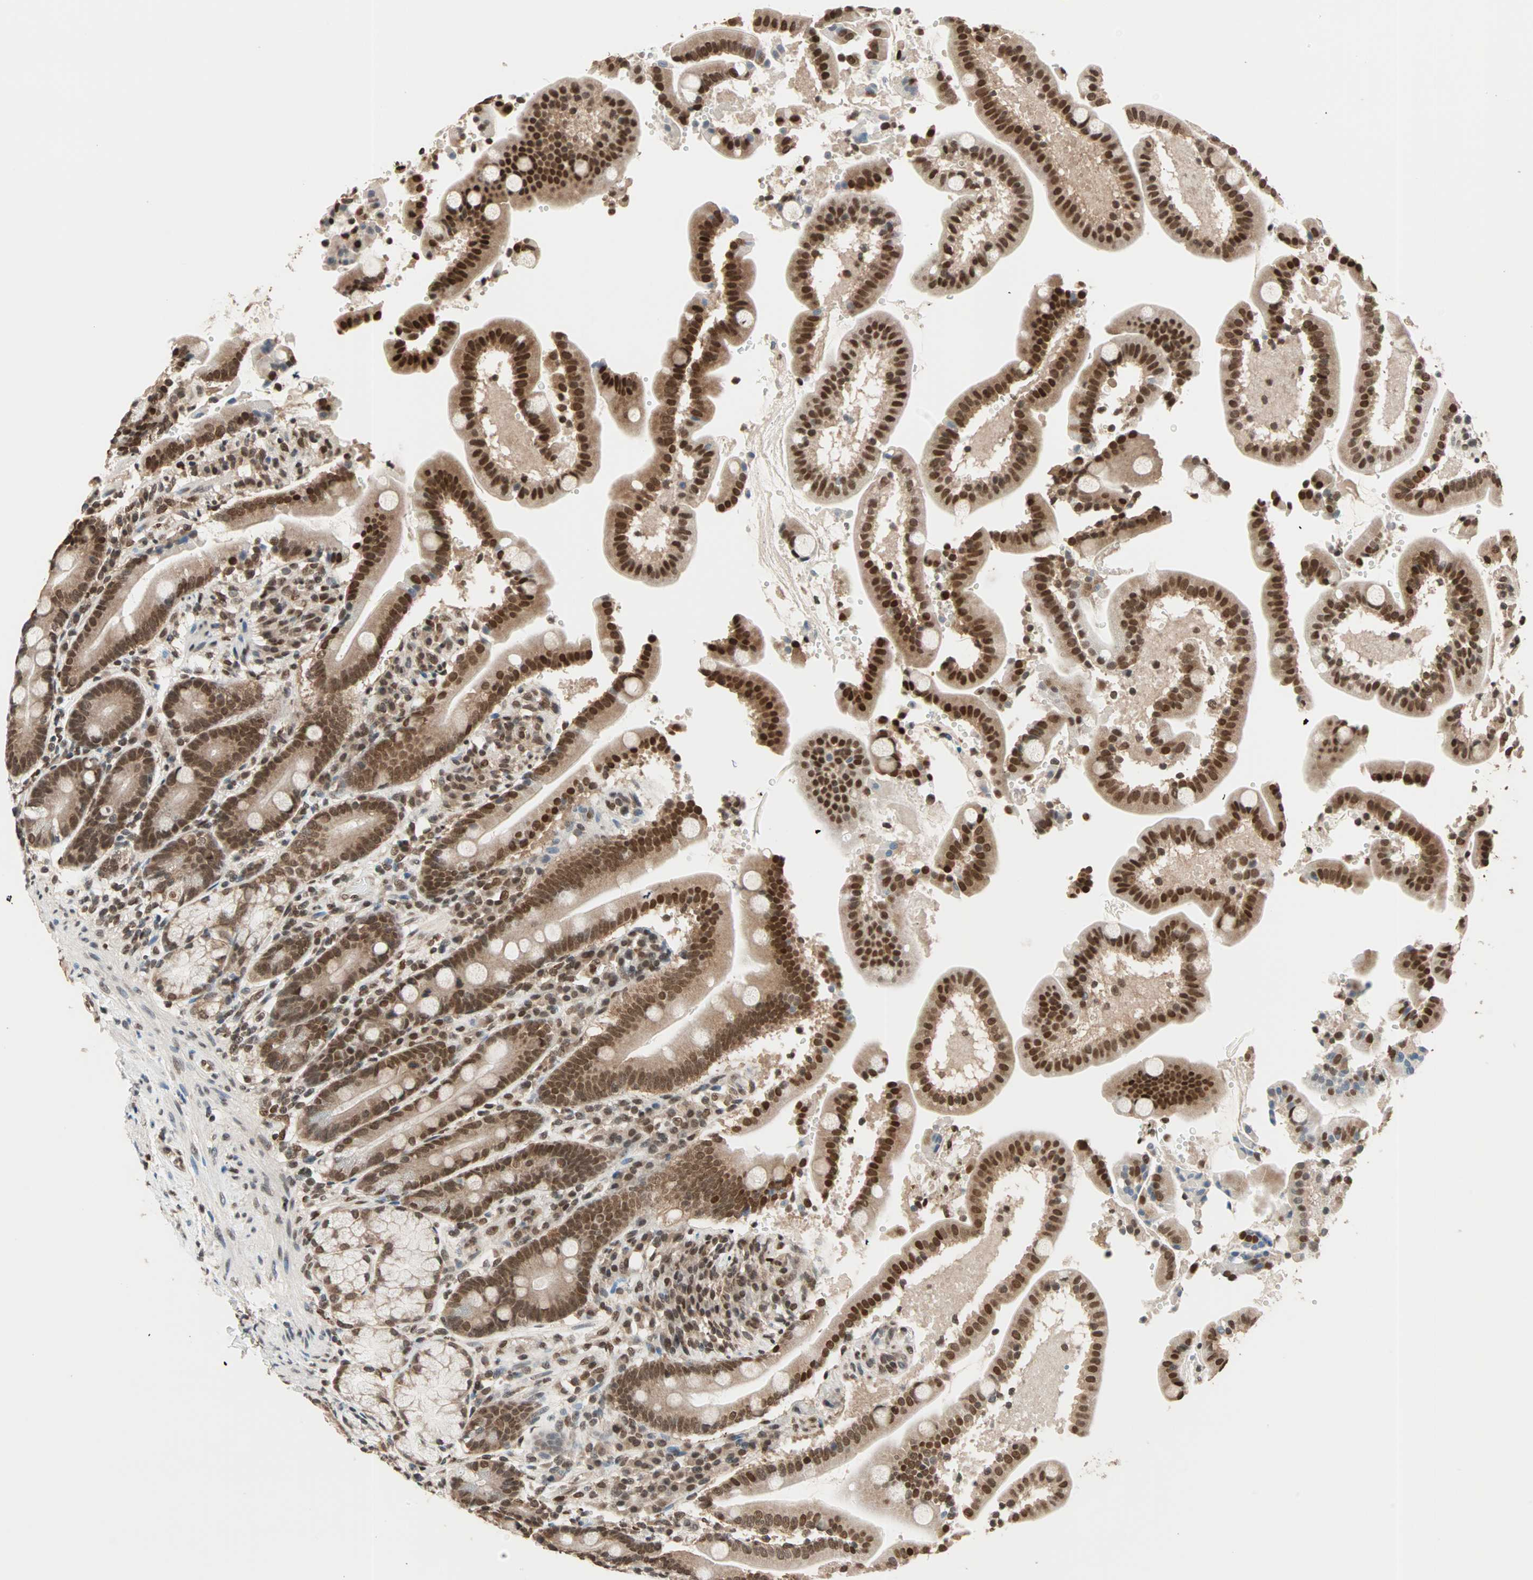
{"staining": {"intensity": "strong", "quantity": ">75%", "location": "nuclear"}, "tissue": "duodenum", "cell_type": "Glandular cells", "image_type": "normal", "snomed": [{"axis": "morphology", "description": "Normal tissue, NOS"}, {"axis": "topography", "description": "Small intestine, NOS"}], "caption": "Duodenum stained with DAB immunohistochemistry demonstrates high levels of strong nuclear expression in about >75% of glandular cells. Ihc stains the protein in brown and the nuclei are stained blue.", "gene": "DAZAP1", "patient": {"sex": "female", "age": 71}}